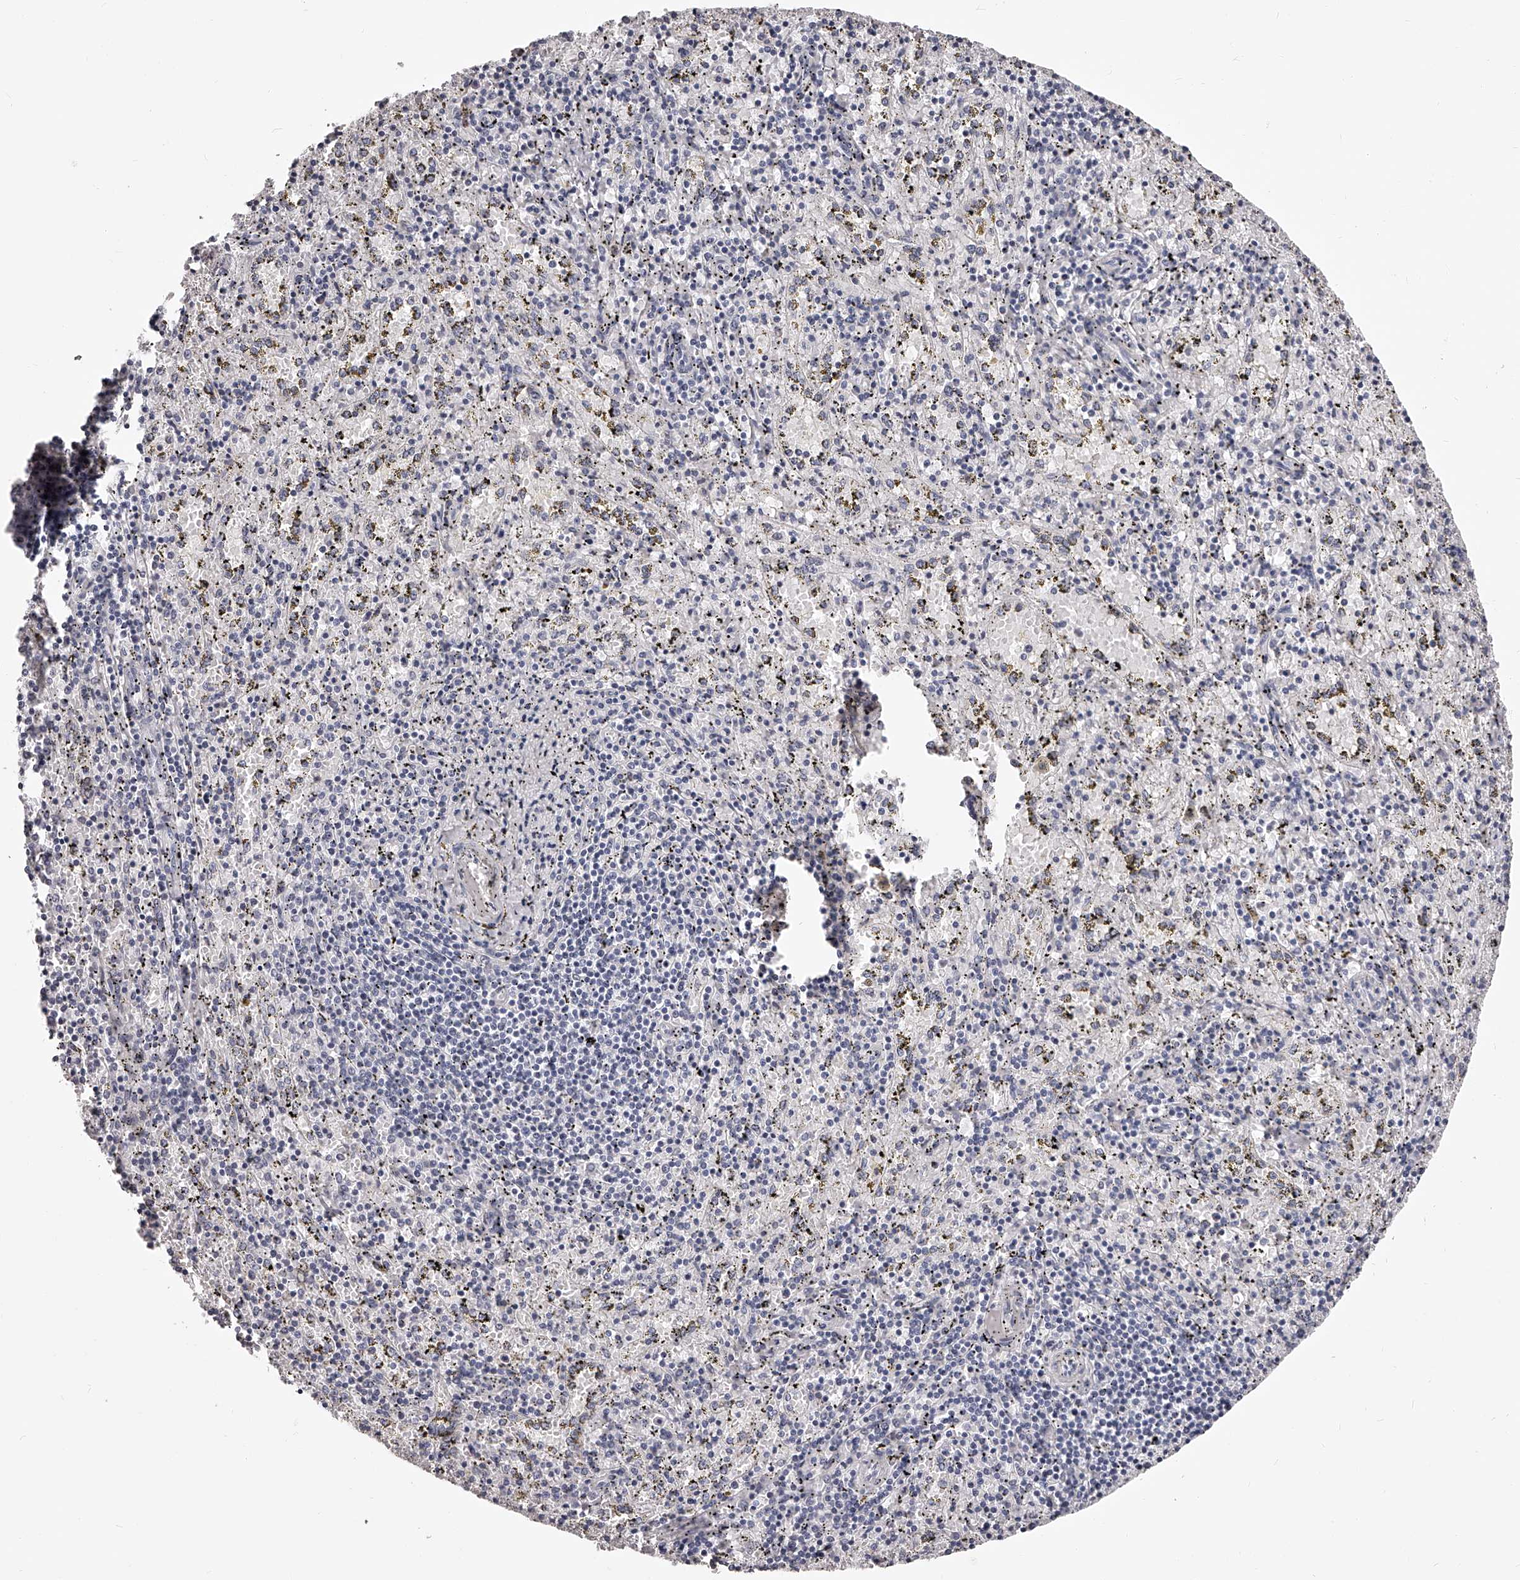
{"staining": {"intensity": "negative", "quantity": "none", "location": "none"}, "tissue": "spleen", "cell_type": "Cells in red pulp", "image_type": "normal", "snomed": [{"axis": "morphology", "description": "Normal tissue, NOS"}, {"axis": "topography", "description": "Spleen"}], "caption": "A micrograph of human spleen is negative for staining in cells in red pulp. The staining is performed using DAB brown chromogen with nuclei counter-stained in using hematoxylin.", "gene": "DMRT1", "patient": {"sex": "male", "age": 11}}